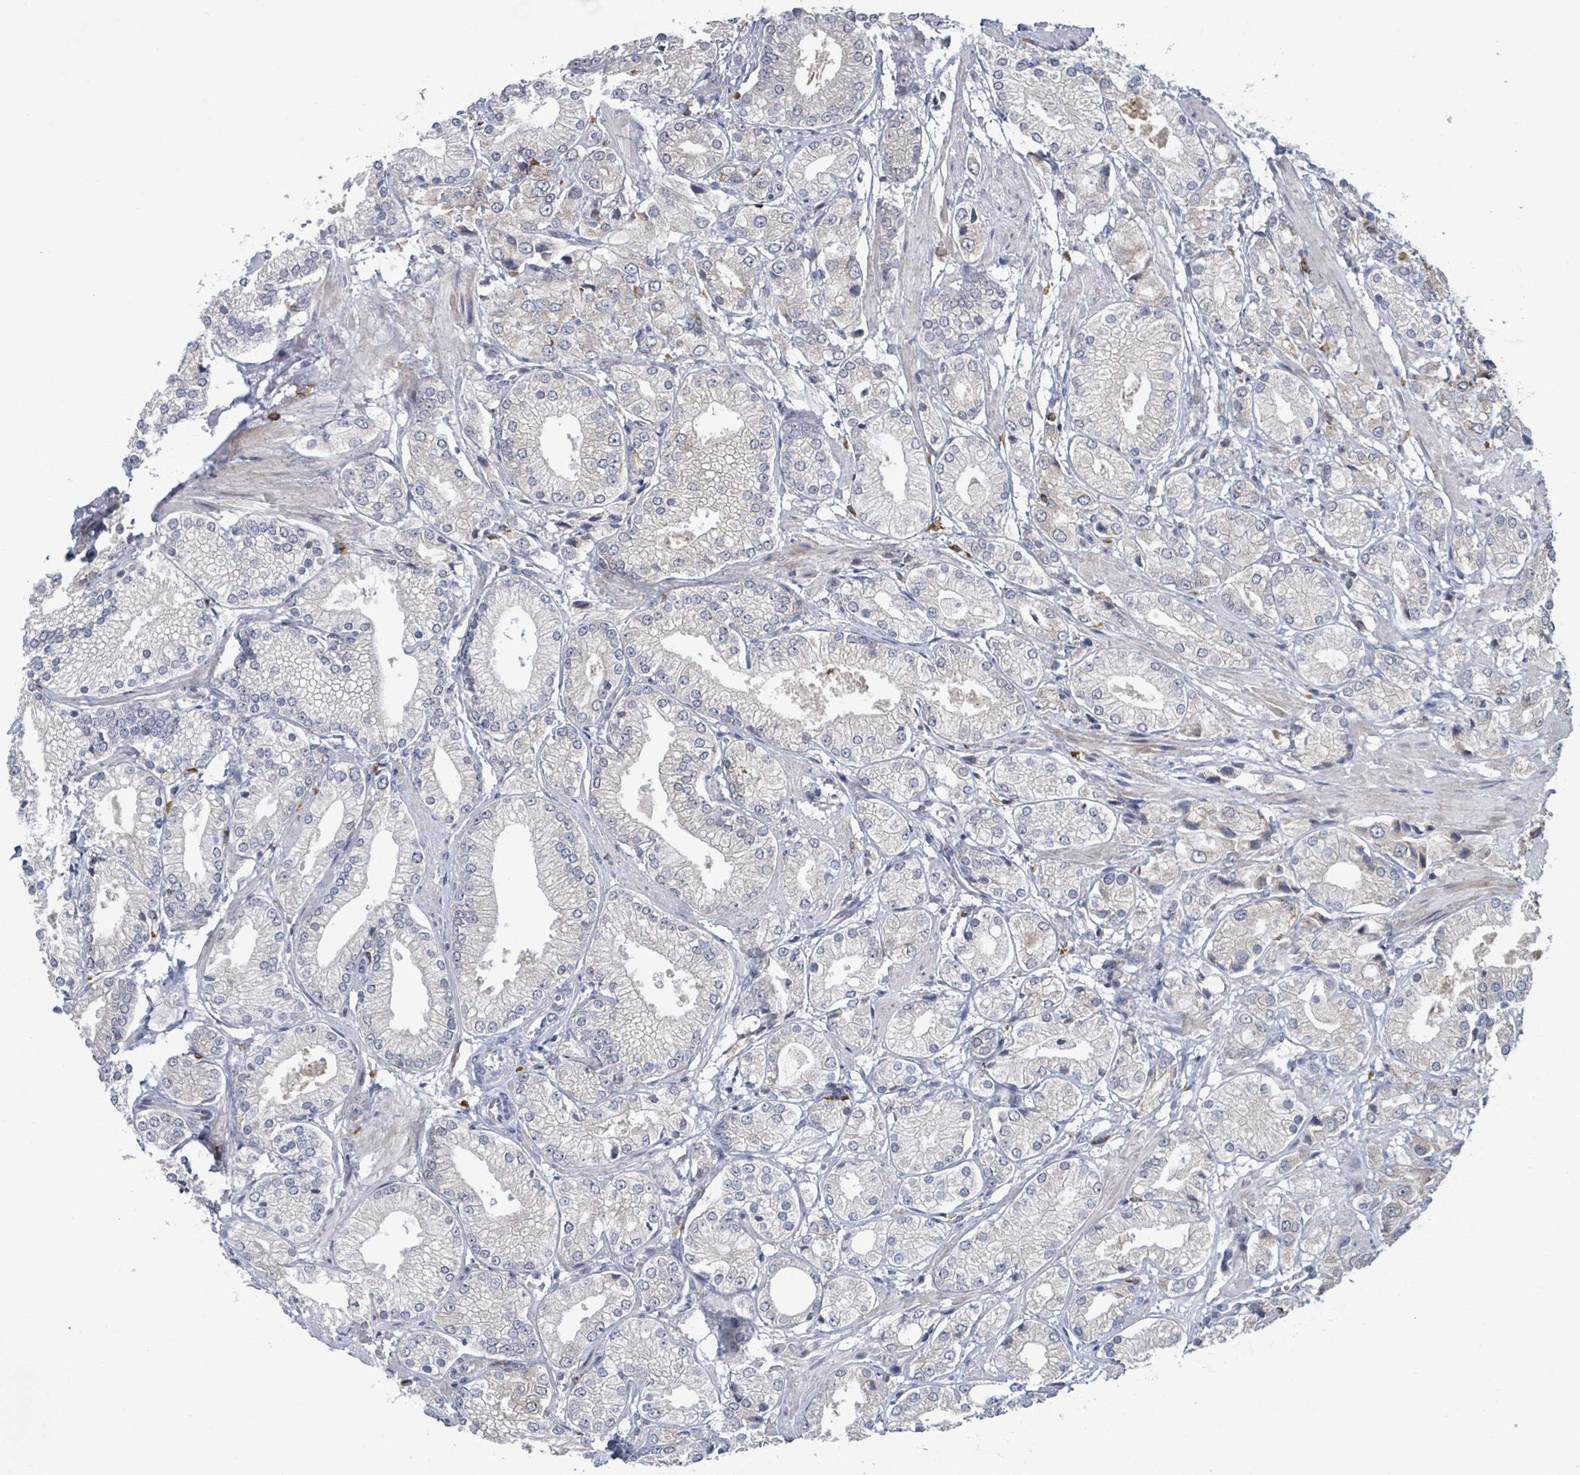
{"staining": {"intensity": "weak", "quantity": "25%-75%", "location": "cytoplasmic/membranous"}, "tissue": "prostate cancer", "cell_type": "Tumor cells", "image_type": "cancer", "snomed": [{"axis": "morphology", "description": "Adenocarcinoma, High grade"}, {"axis": "topography", "description": "Prostate and seminal vesicle, NOS"}], "caption": "Immunohistochemical staining of prostate cancer (high-grade adenocarcinoma) demonstrates low levels of weak cytoplasmic/membranous expression in about 25%-75% of tumor cells.", "gene": "SHROOM2", "patient": {"sex": "male", "age": 64}}